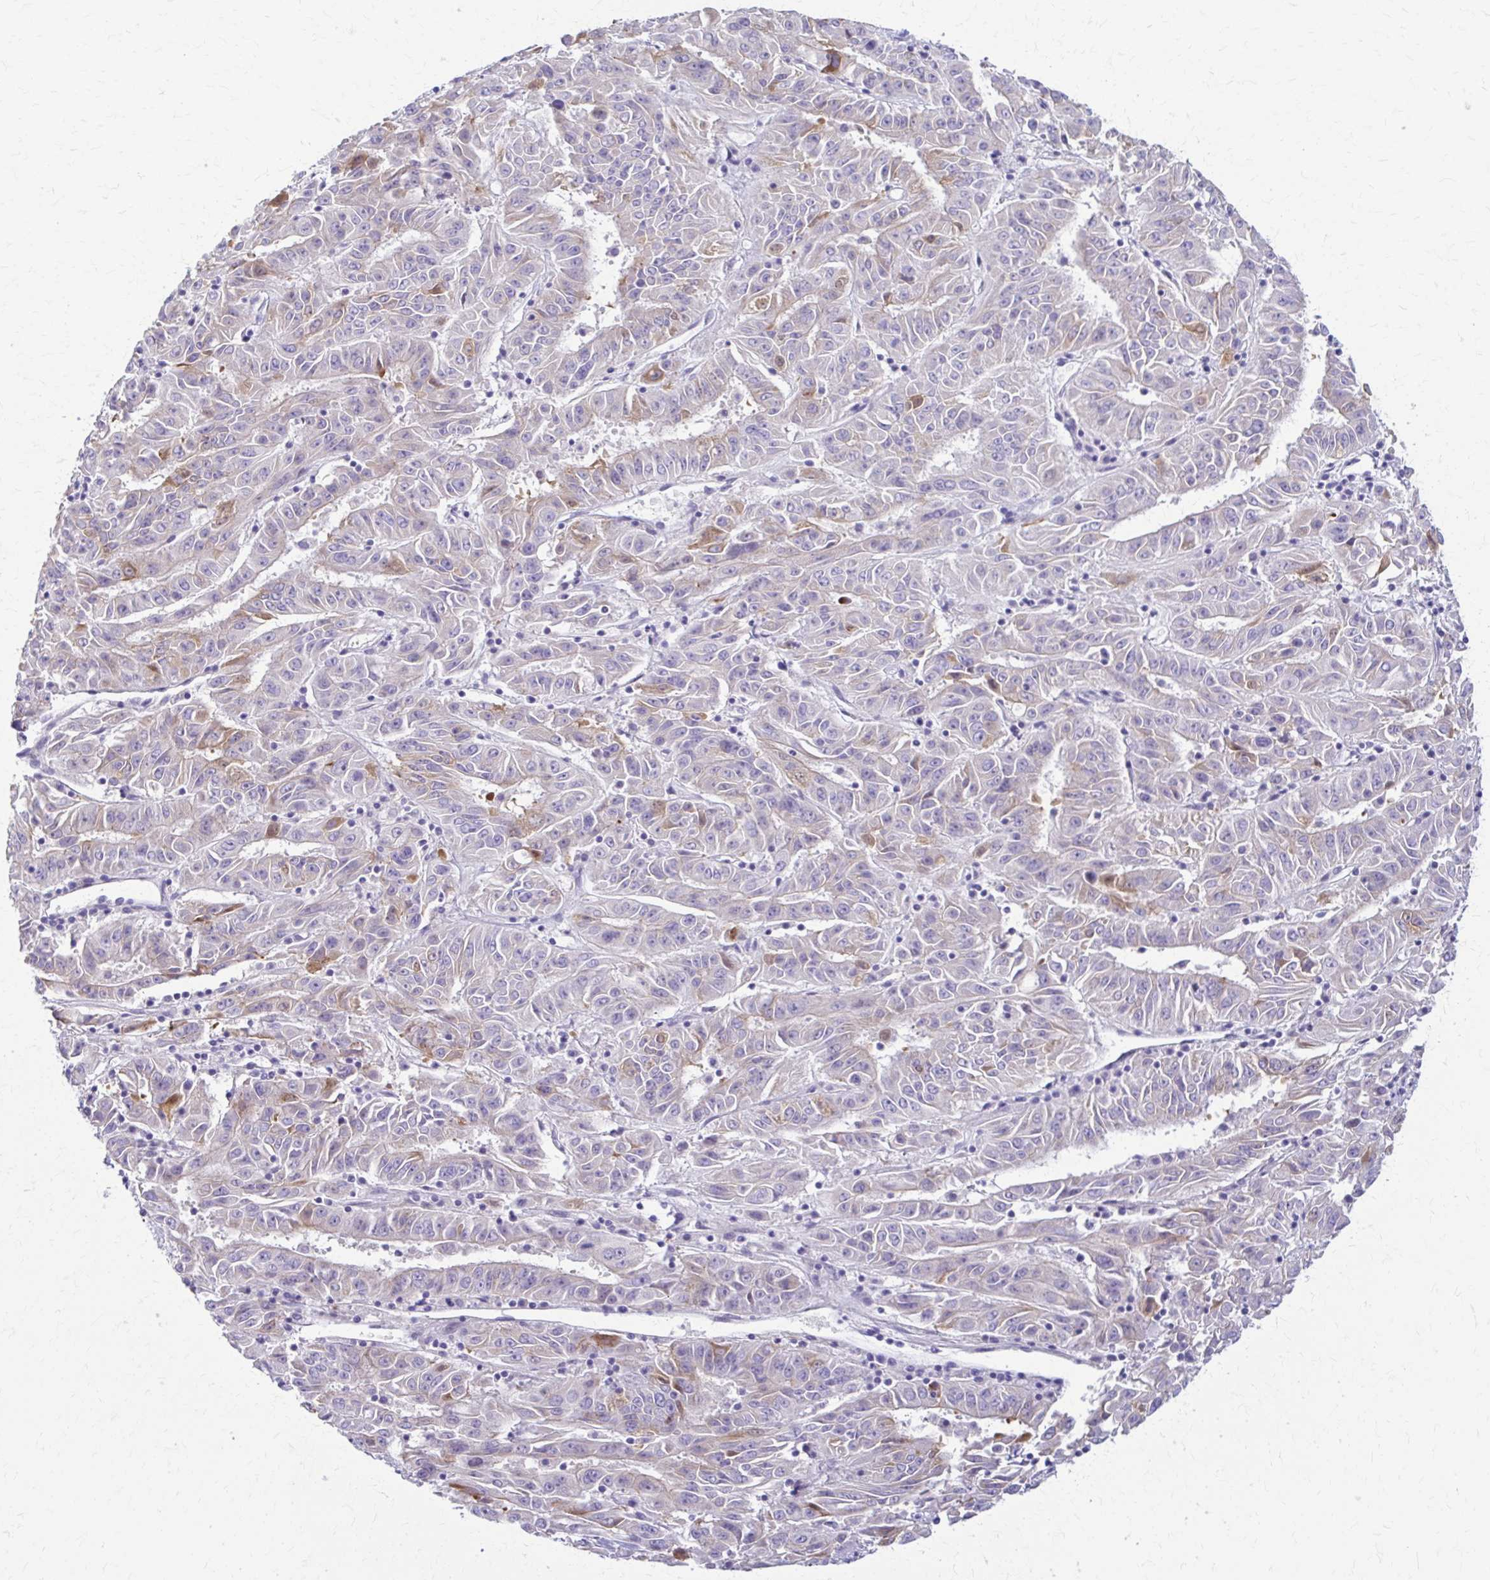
{"staining": {"intensity": "weak", "quantity": "25%-75%", "location": "cytoplasmic/membranous"}, "tissue": "pancreatic cancer", "cell_type": "Tumor cells", "image_type": "cancer", "snomed": [{"axis": "morphology", "description": "Adenocarcinoma, NOS"}, {"axis": "topography", "description": "Pancreas"}], "caption": "Immunohistochemical staining of human pancreatic cancer (adenocarcinoma) exhibits low levels of weak cytoplasmic/membranous positivity in approximately 25%-75% of tumor cells.", "gene": "DSP", "patient": {"sex": "male", "age": 63}}